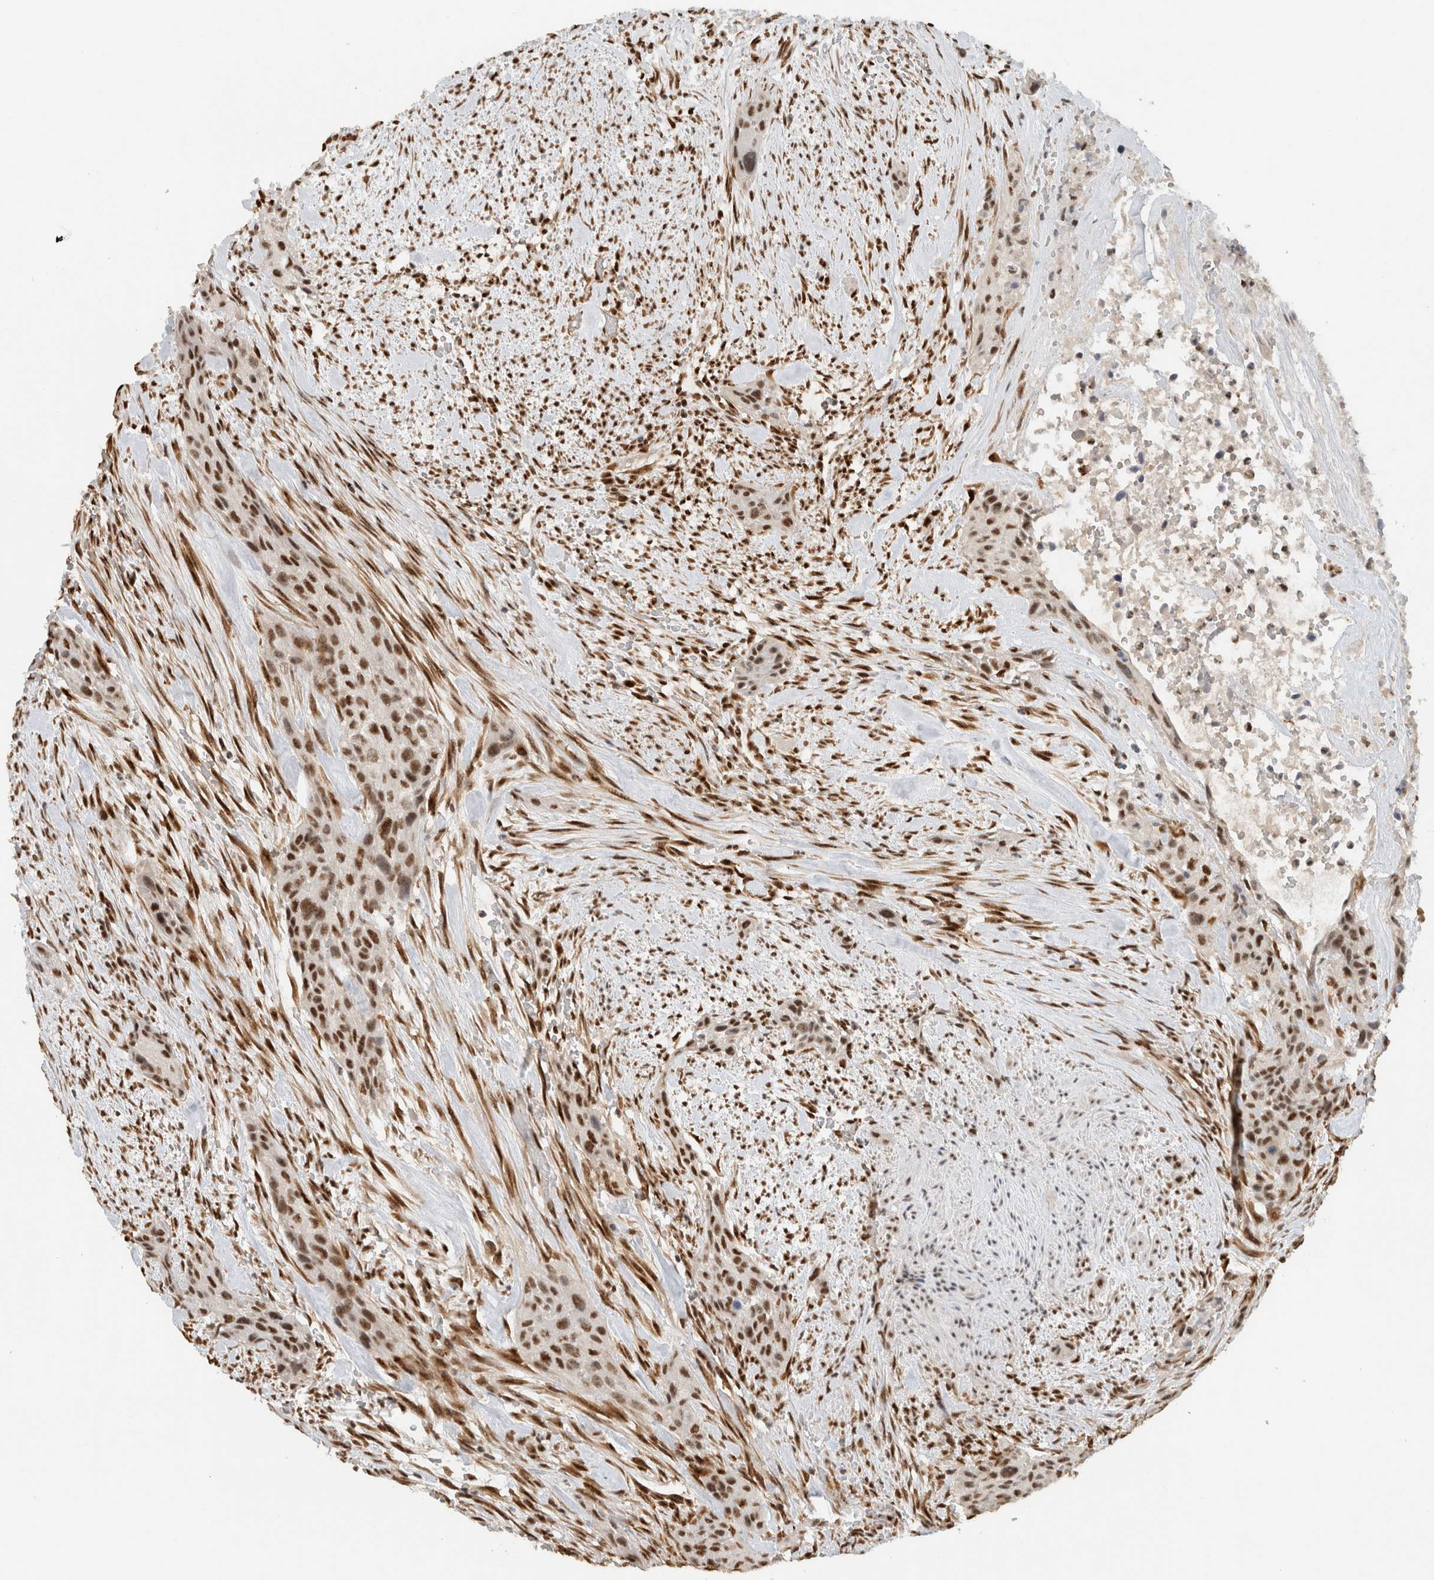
{"staining": {"intensity": "strong", "quantity": ">75%", "location": "nuclear"}, "tissue": "urothelial cancer", "cell_type": "Tumor cells", "image_type": "cancer", "snomed": [{"axis": "morphology", "description": "Urothelial carcinoma, High grade"}, {"axis": "topography", "description": "Urinary bladder"}], "caption": "Human urothelial cancer stained with a protein marker exhibits strong staining in tumor cells.", "gene": "DDX42", "patient": {"sex": "male", "age": 35}}